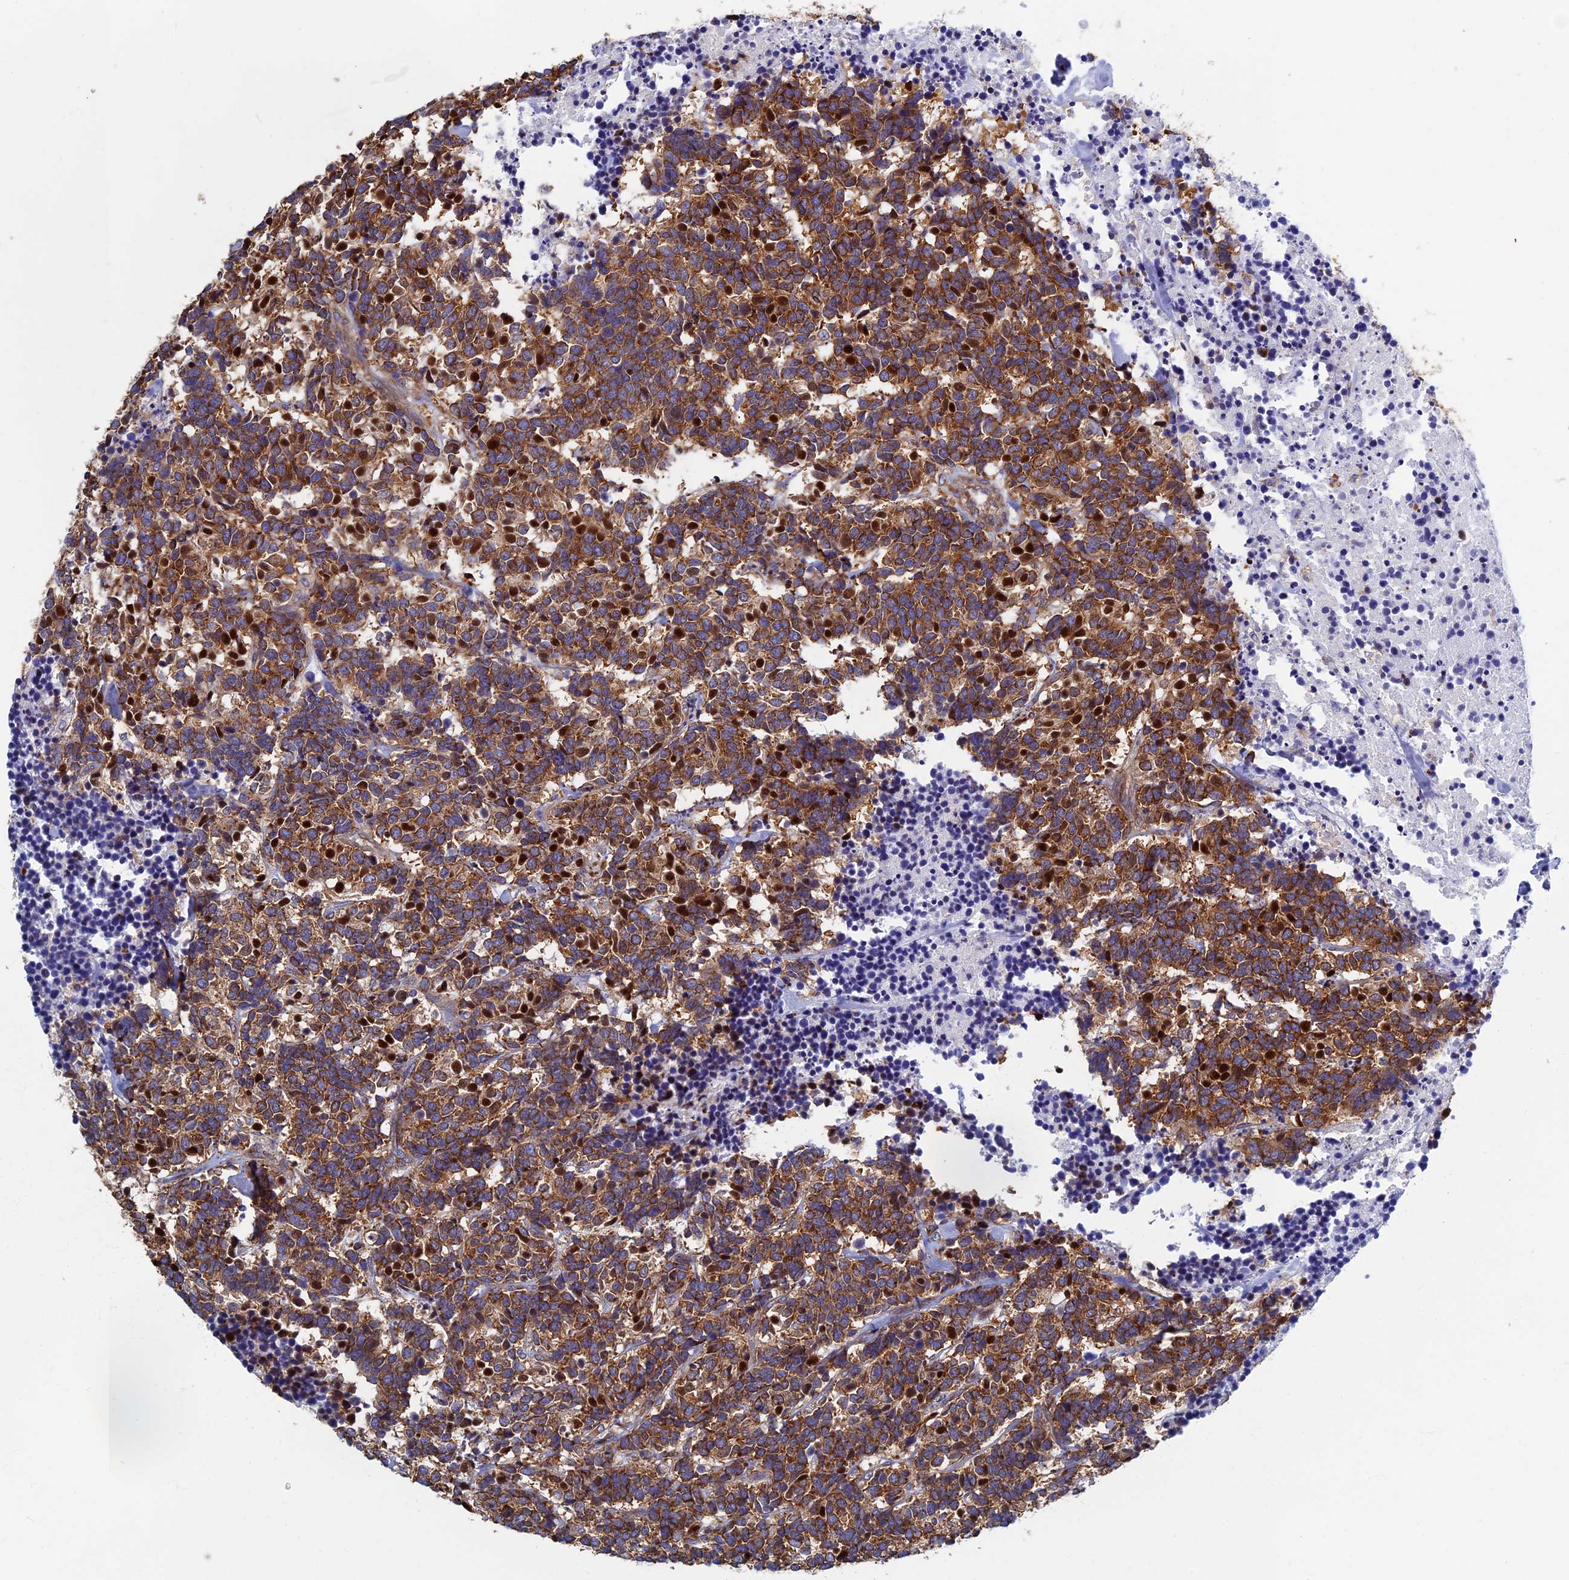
{"staining": {"intensity": "moderate", "quantity": ">75%", "location": "cytoplasmic/membranous"}, "tissue": "carcinoid", "cell_type": "Tumor cells", "image_type": "cancer", "snomed": [{"axis": "morphology", "description": "Carcinoma, NOS"}, {"axis": "morphology", "description": "Carcinoid, malignant, NOS"}, {"axis": "topography", "description": "Urinary bladder"}], "caption": "This photomicrograph shows immunohistochemistry (IHC) staining of carcinoid, with medium moderate cytoplasmic/membranous positivity in approximately >75% of tumor cells.", "gene": "YBX1", "patient": {"sex": "male", "age": 57}}